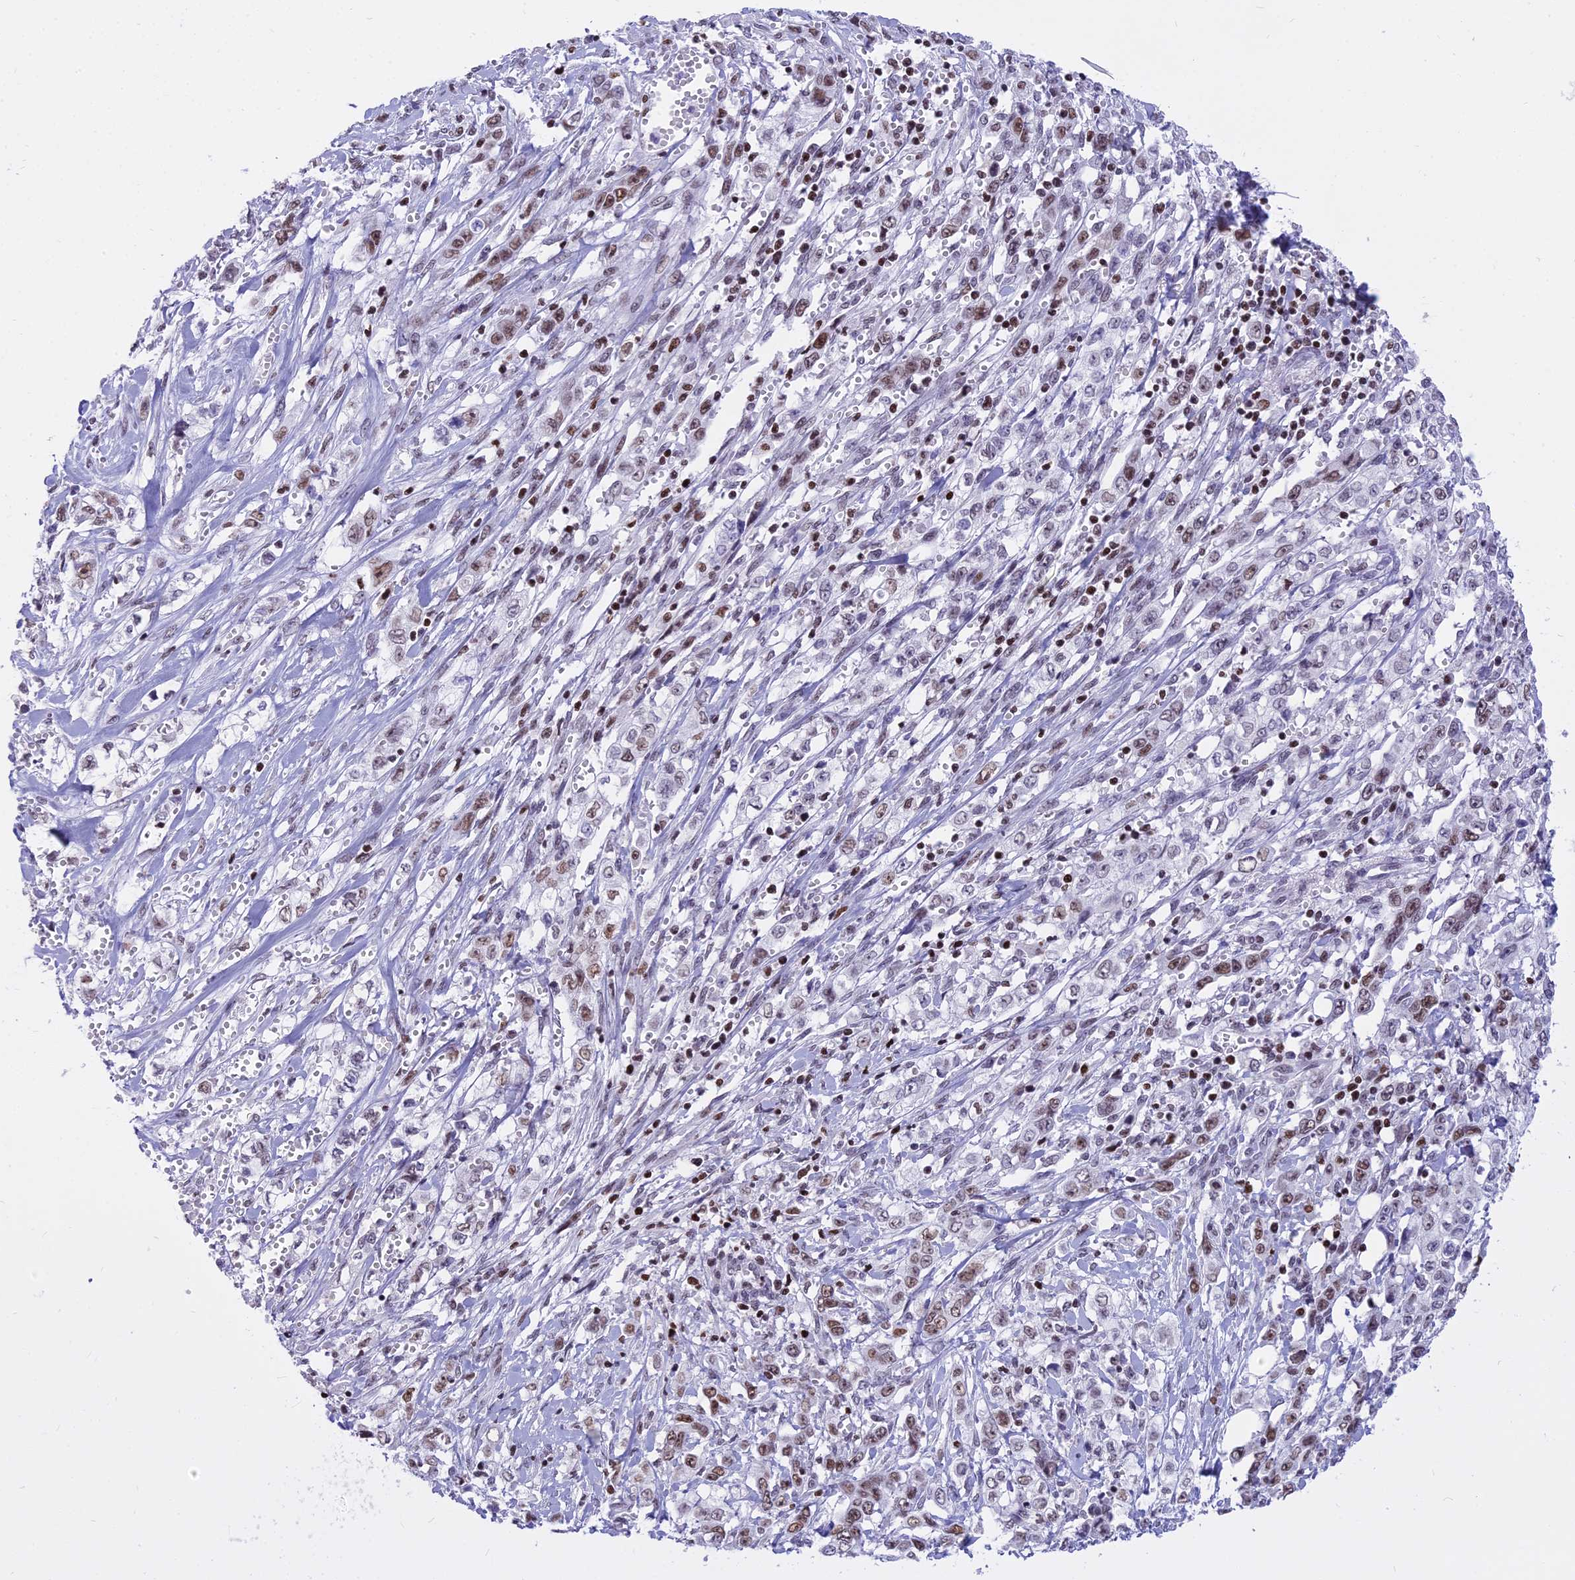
{"staining": {"intensity": "moderate", "quantity": "25%-75%", "location": "nuclear"}, "tissue": "stomach cancer", "cell_type": "Tumor cells", "image_type": "cancer", "snomed": [{"axis": "morphology", "description": "Adenocarcinoma, NOS"}, {"axis": "topography", "description": "Stomach, upper"}], "caption": "Immunohistochemical staining of stomach adenocarcinoma demonstrates medium levels of moderate nuclear protein positivity in approximately 25%-75% of tumor cells. (IHC, brightfield microscopy, high magnification).", "gene": "PARP1", "patient": {"sex": "male", "age": 62}}